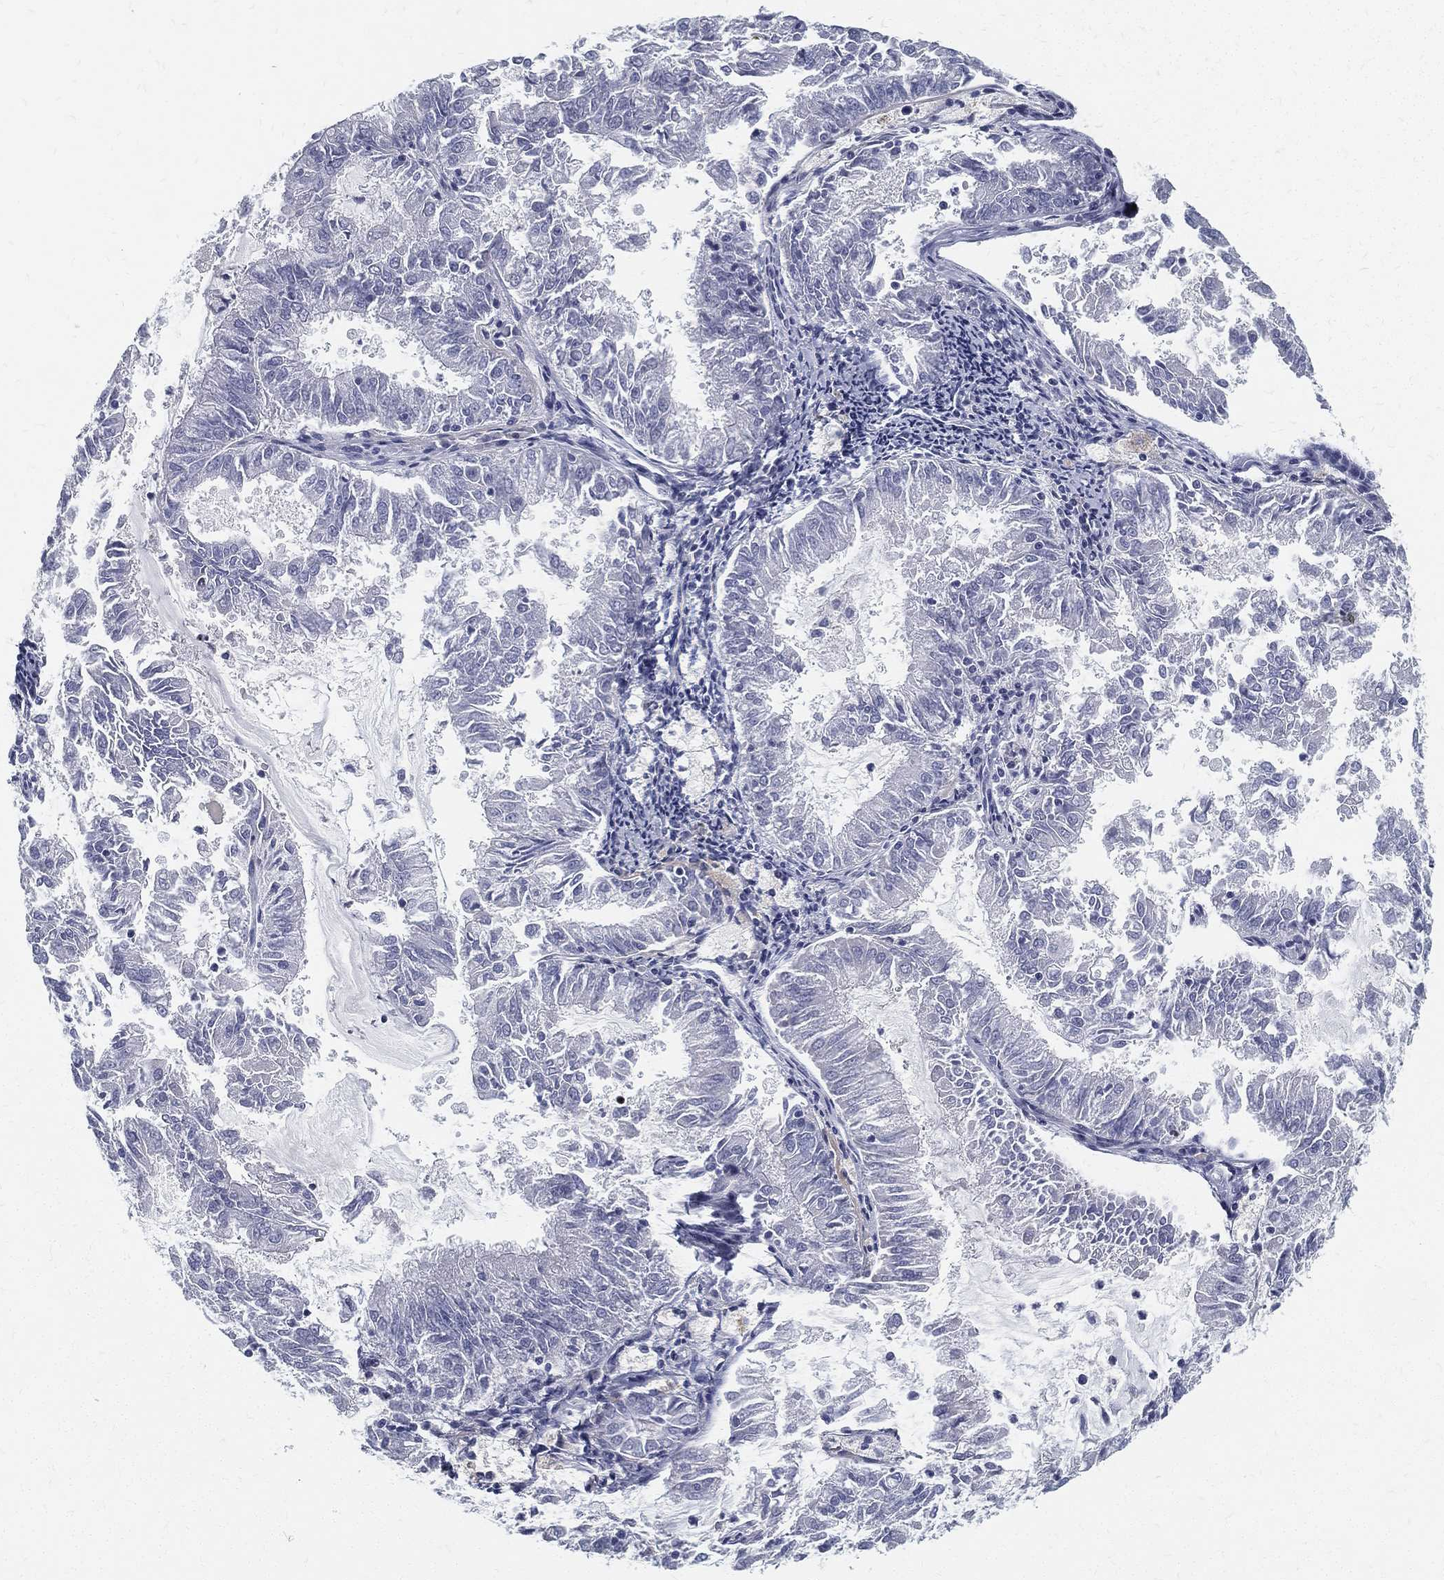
{"staining": {"intensity": "negative", "quantity": "none", "location": "none"}, "tissue": "endometrial cancer", "cell_type": "Tumor cells", "image_type": "cancer", "snomed": [{"axis": "morphology", "description": "Adenocarcinoma, NOS"}, {"axis": "topography", "description": "Endometrium"}], "caption": "DAB (3,3'-diaminobenzidine) immunohistochemical staining of human endometrial cancer (adenocarcinoma) exhibits no significant positivity in tumor cells.", "gene": "SPPL2C", "patient": {"sex": "female", "age": 57}}